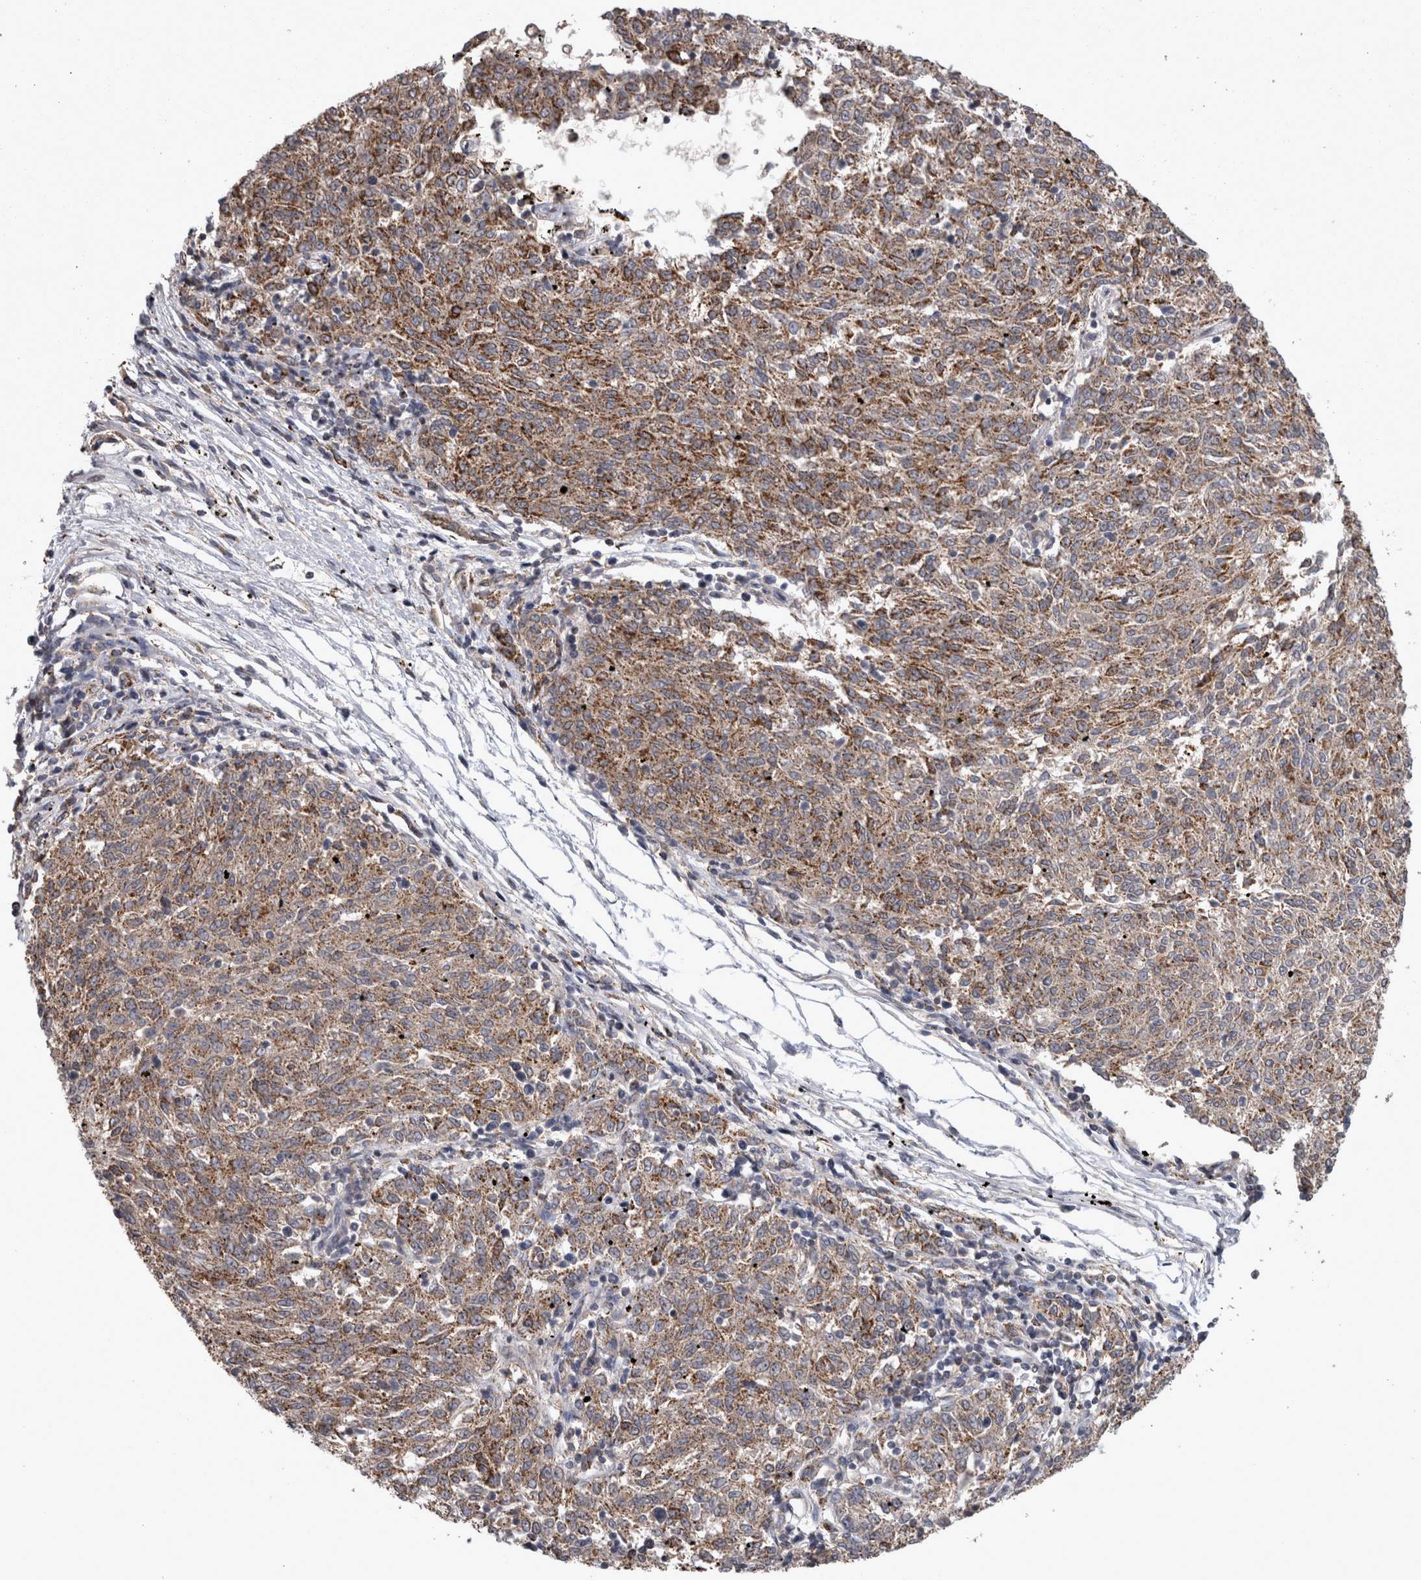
{"staining": {"intensity": "moderate", "quantity": ">75%", "location": "cytoplasmic/membranous"}, "tissue": "melanoma", "cell_type": "Tumor cells", "image_type": "cancer", "snomed": [{"axis": "morphology", "description": "Malignant melanoma, NOS"}, {"axis": "topography", "description": "Skin"}], "caption": "Approximately >75% of tumor cells in human melanoma show moderate cytoplasmic/membranous protein staining as visualized by brown immunohistochemical staining.", "gene": "MDH2", "patient": {"sex": "female", "age": 72}}